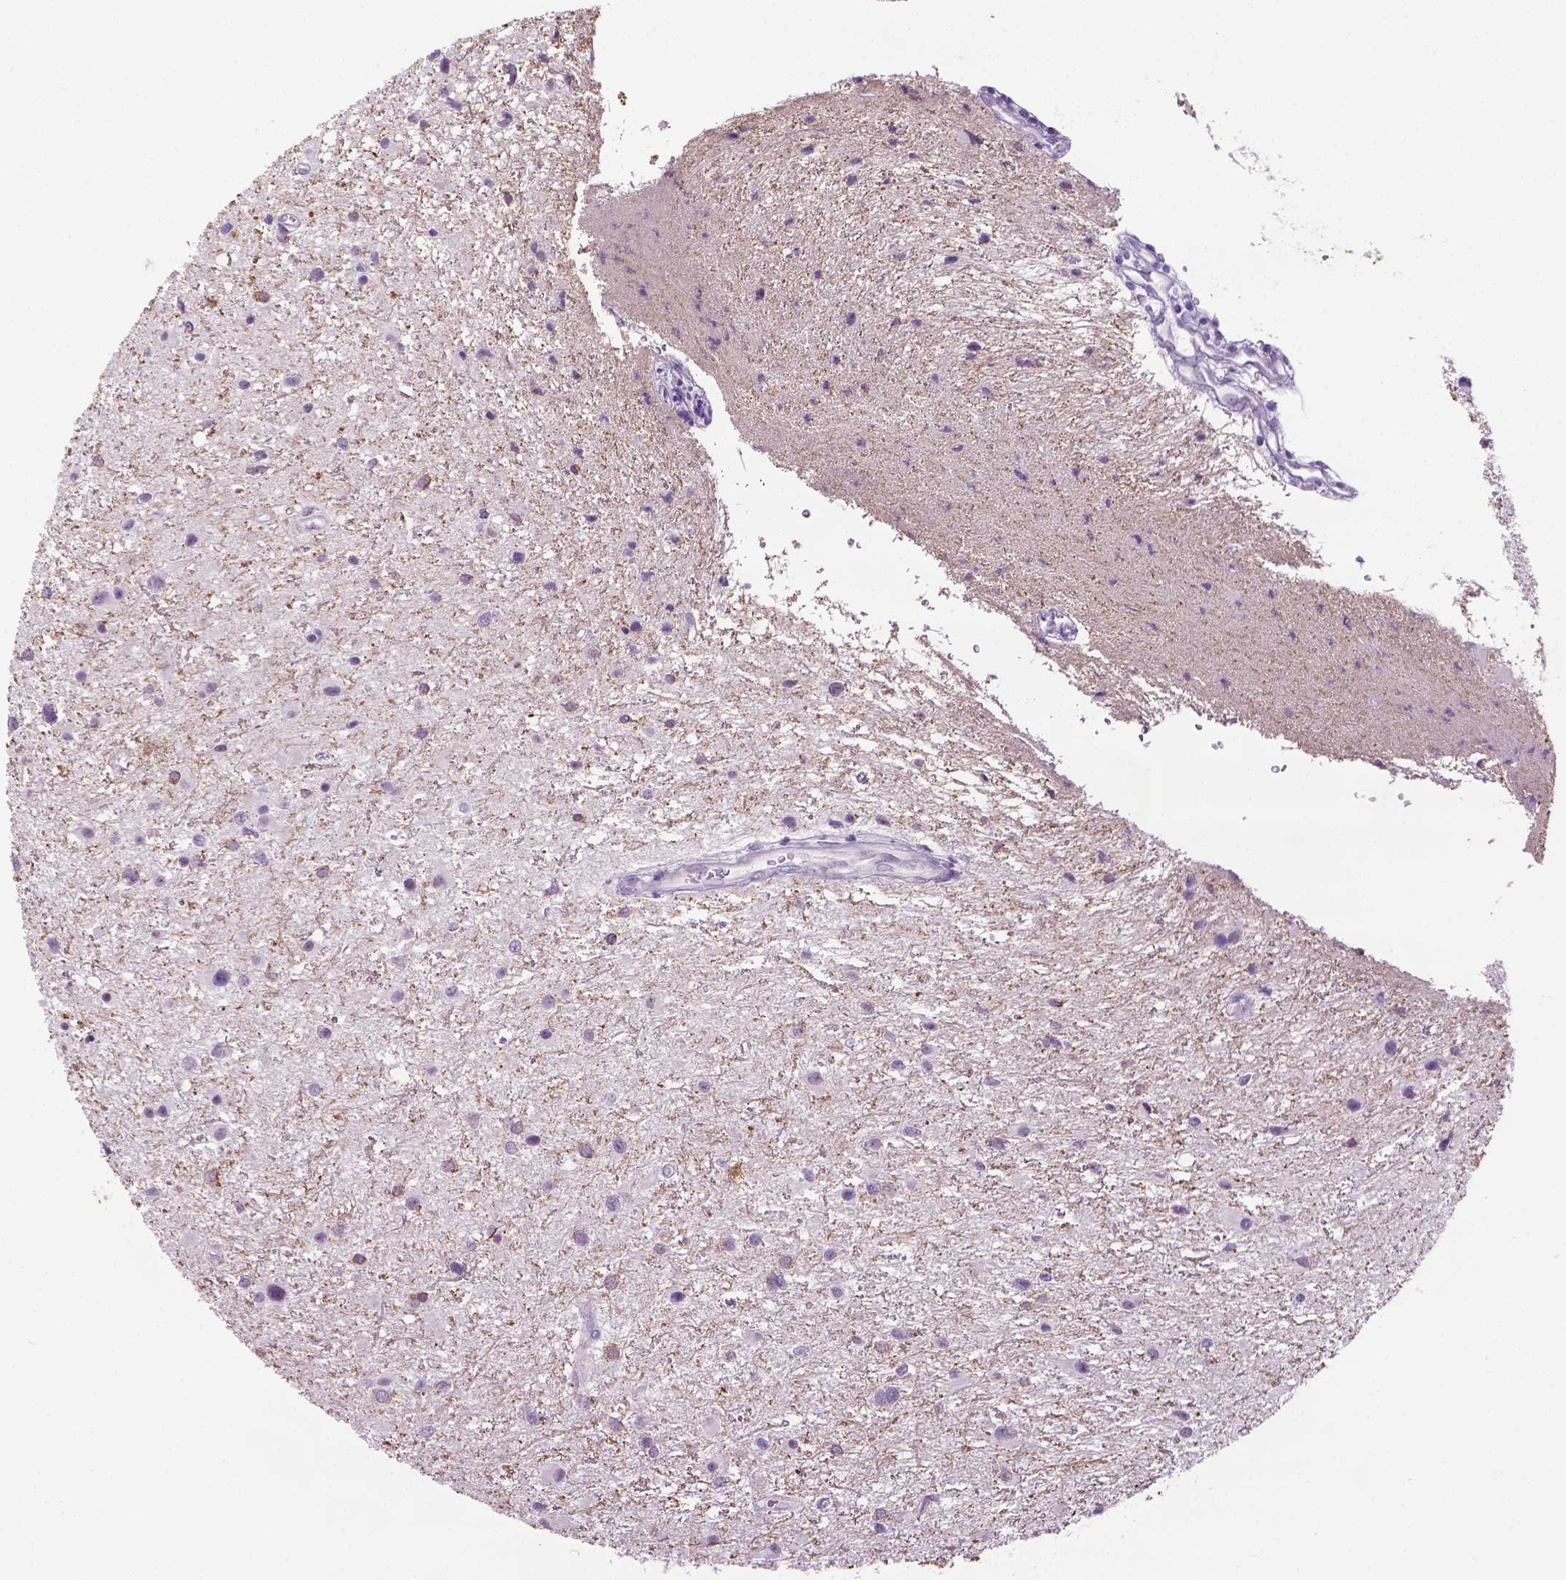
{"staining": {"intensity": "negative", "quantity": "none", "location": "none"}, "tissue": "glioma", "cell_type": "Tumor cells", "image_type": "cancer", "snomed": [{"axis": "morphology", "description": "Glioma, malignant, Low grade"}, {"axis": "topography", "description": "Brain"}], "caption": "Human malignant glioma (low-grade) stained for a protein using immunohistochemistry reveals no staining in tumor cells.", "gene": "DNAI7", "patient": {"sex": "female", "age": 32}}